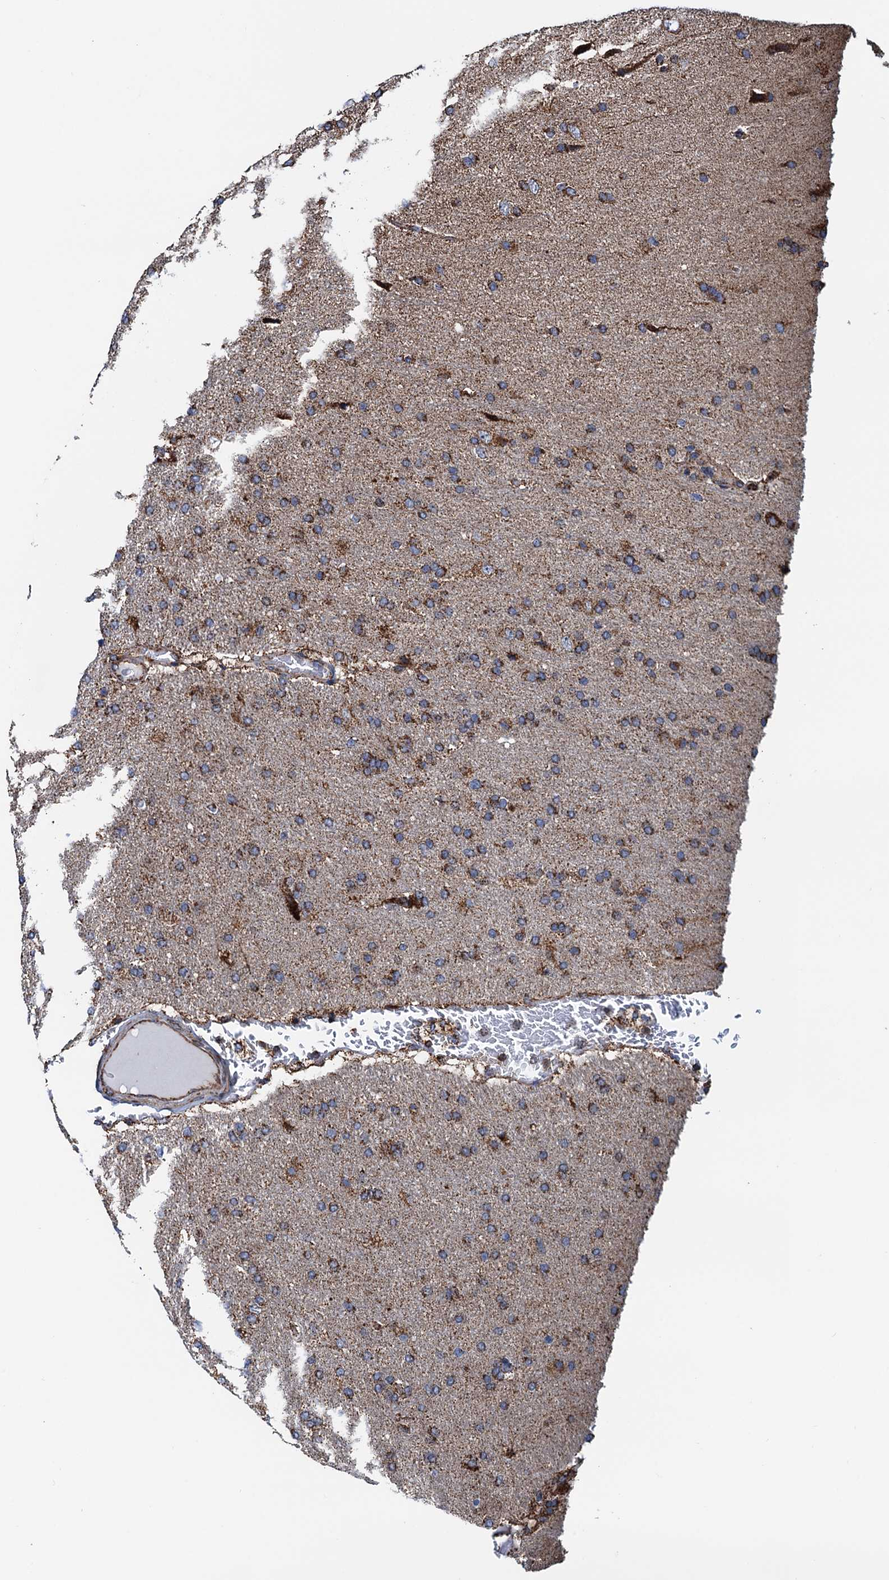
{"staining": {"intensity": "moderate", "quantity": ">75%", "location": "cytoplasmic/membranous"}, "tissue": "glioma", "cell_type": "Tumor cells", "image_type": "cancer", "snomed": [{"axis": "morphology", "description": "Glioma, malignant, High grade"}, {"axis": "topography", "description": "Brain"}], "caption": "Moderate cytoplasmic/membranous protein positivity is seen in about >75% of tumor cells in malignant glioma (high-grade). (DAB IHC, brown staining for protein, blue staining for nuclei).", "gene": "AAGAB", "patient": {"sex": "male", "age": 72}}